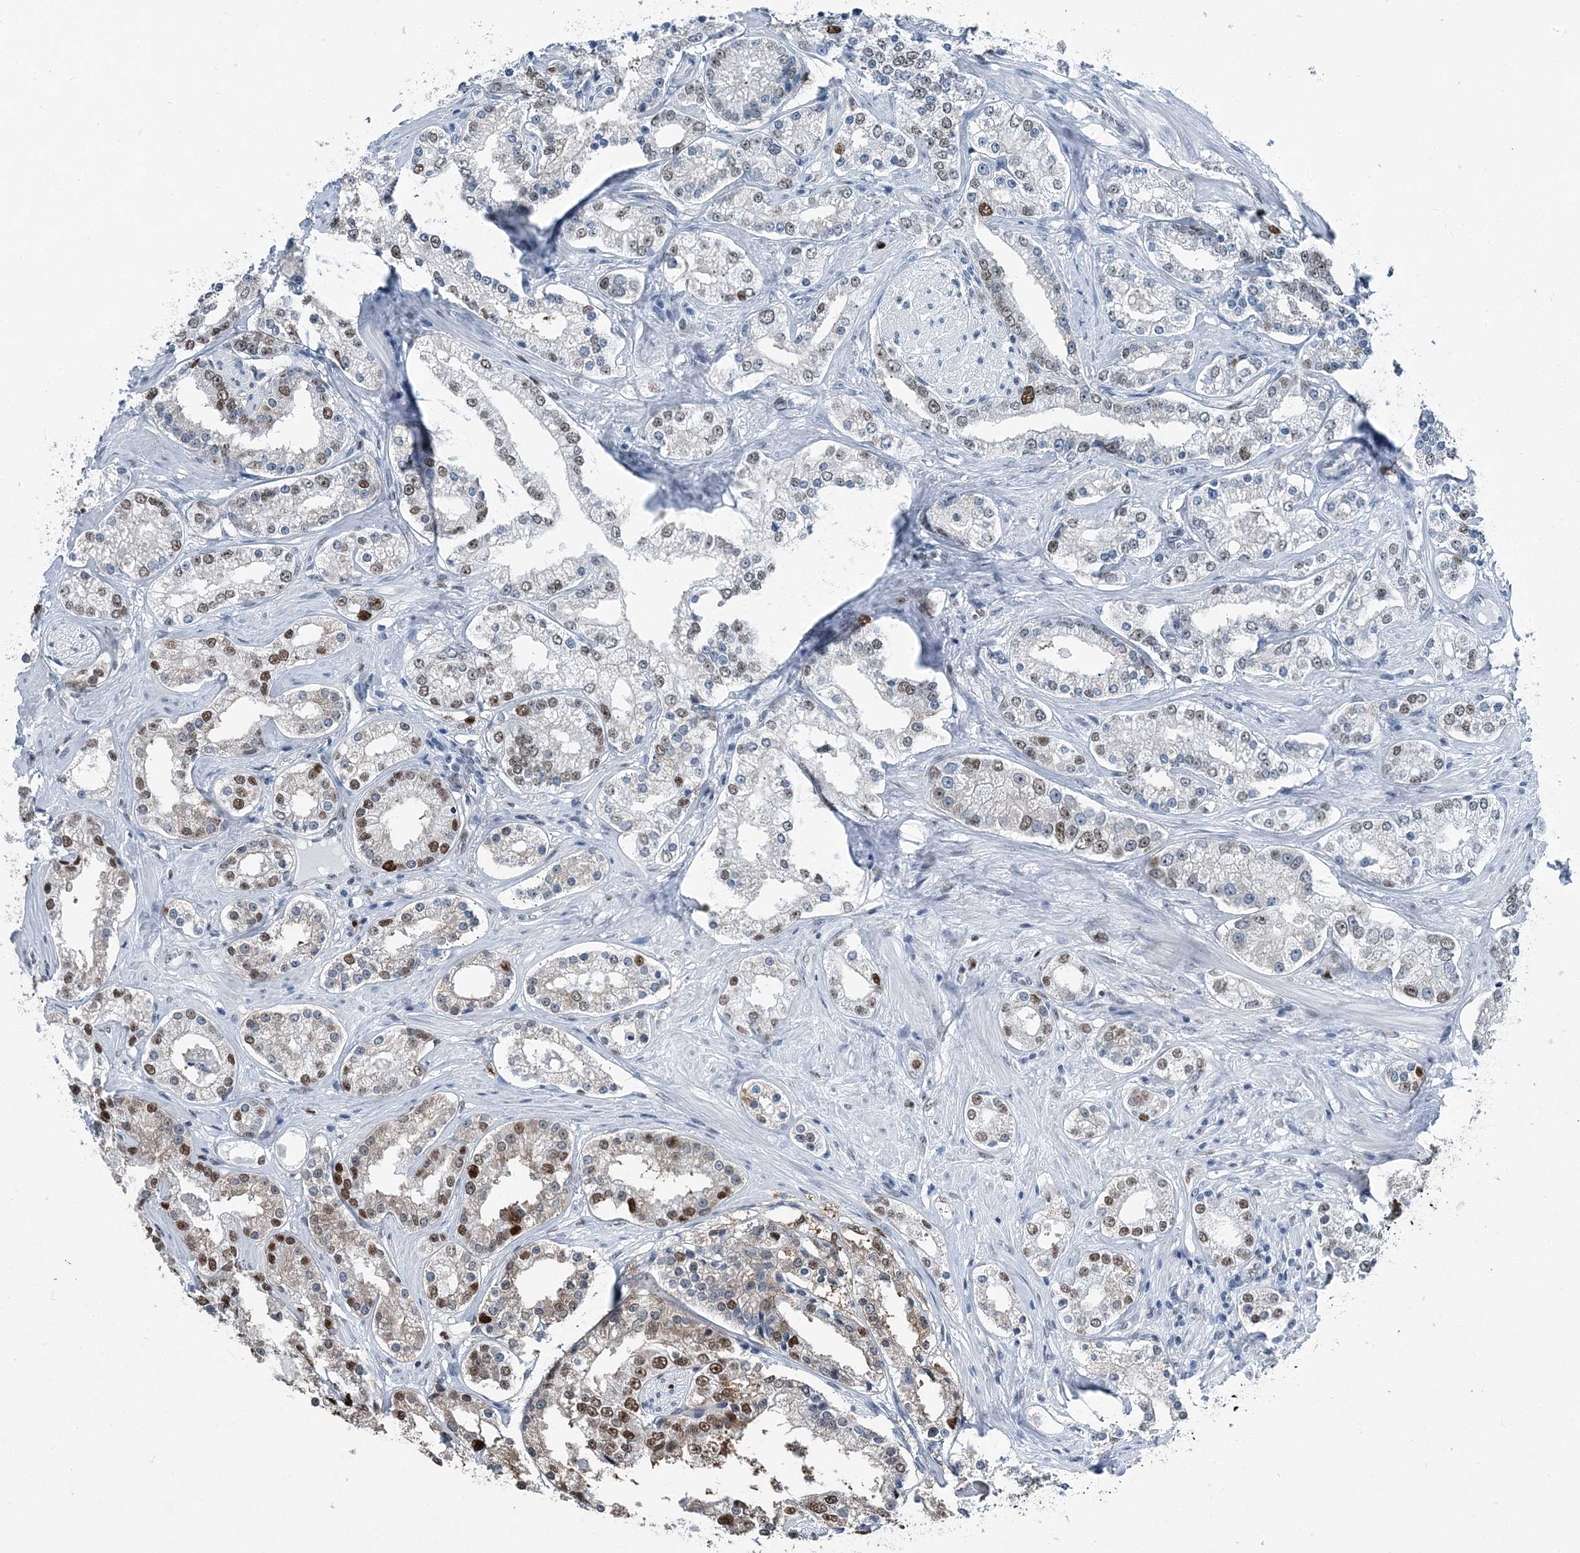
{"staining": {"intensity": "strong", "quantity": "25%-75%", "location": "nuclear"}, "tissue": "prostate cancer", "cell_type": "Tumor cells", "image_type": "cancer", "snomed": [{"axis": "morphology", "description": "Normal tissue, NOS"}, {"axis": "morphology", "description": "Adenocarcinoma, High grade"}, {"axis": "topography", "description": "Prostate"}], "caption": "Protein expression analysis of prostate cancer (high-grade adenocarcinoma) exhibits strong nuclear staining in approximately 25%-75% of tumor cells.", "gene": "HAT1", "patient": {"sex": "male", "age": 83}}